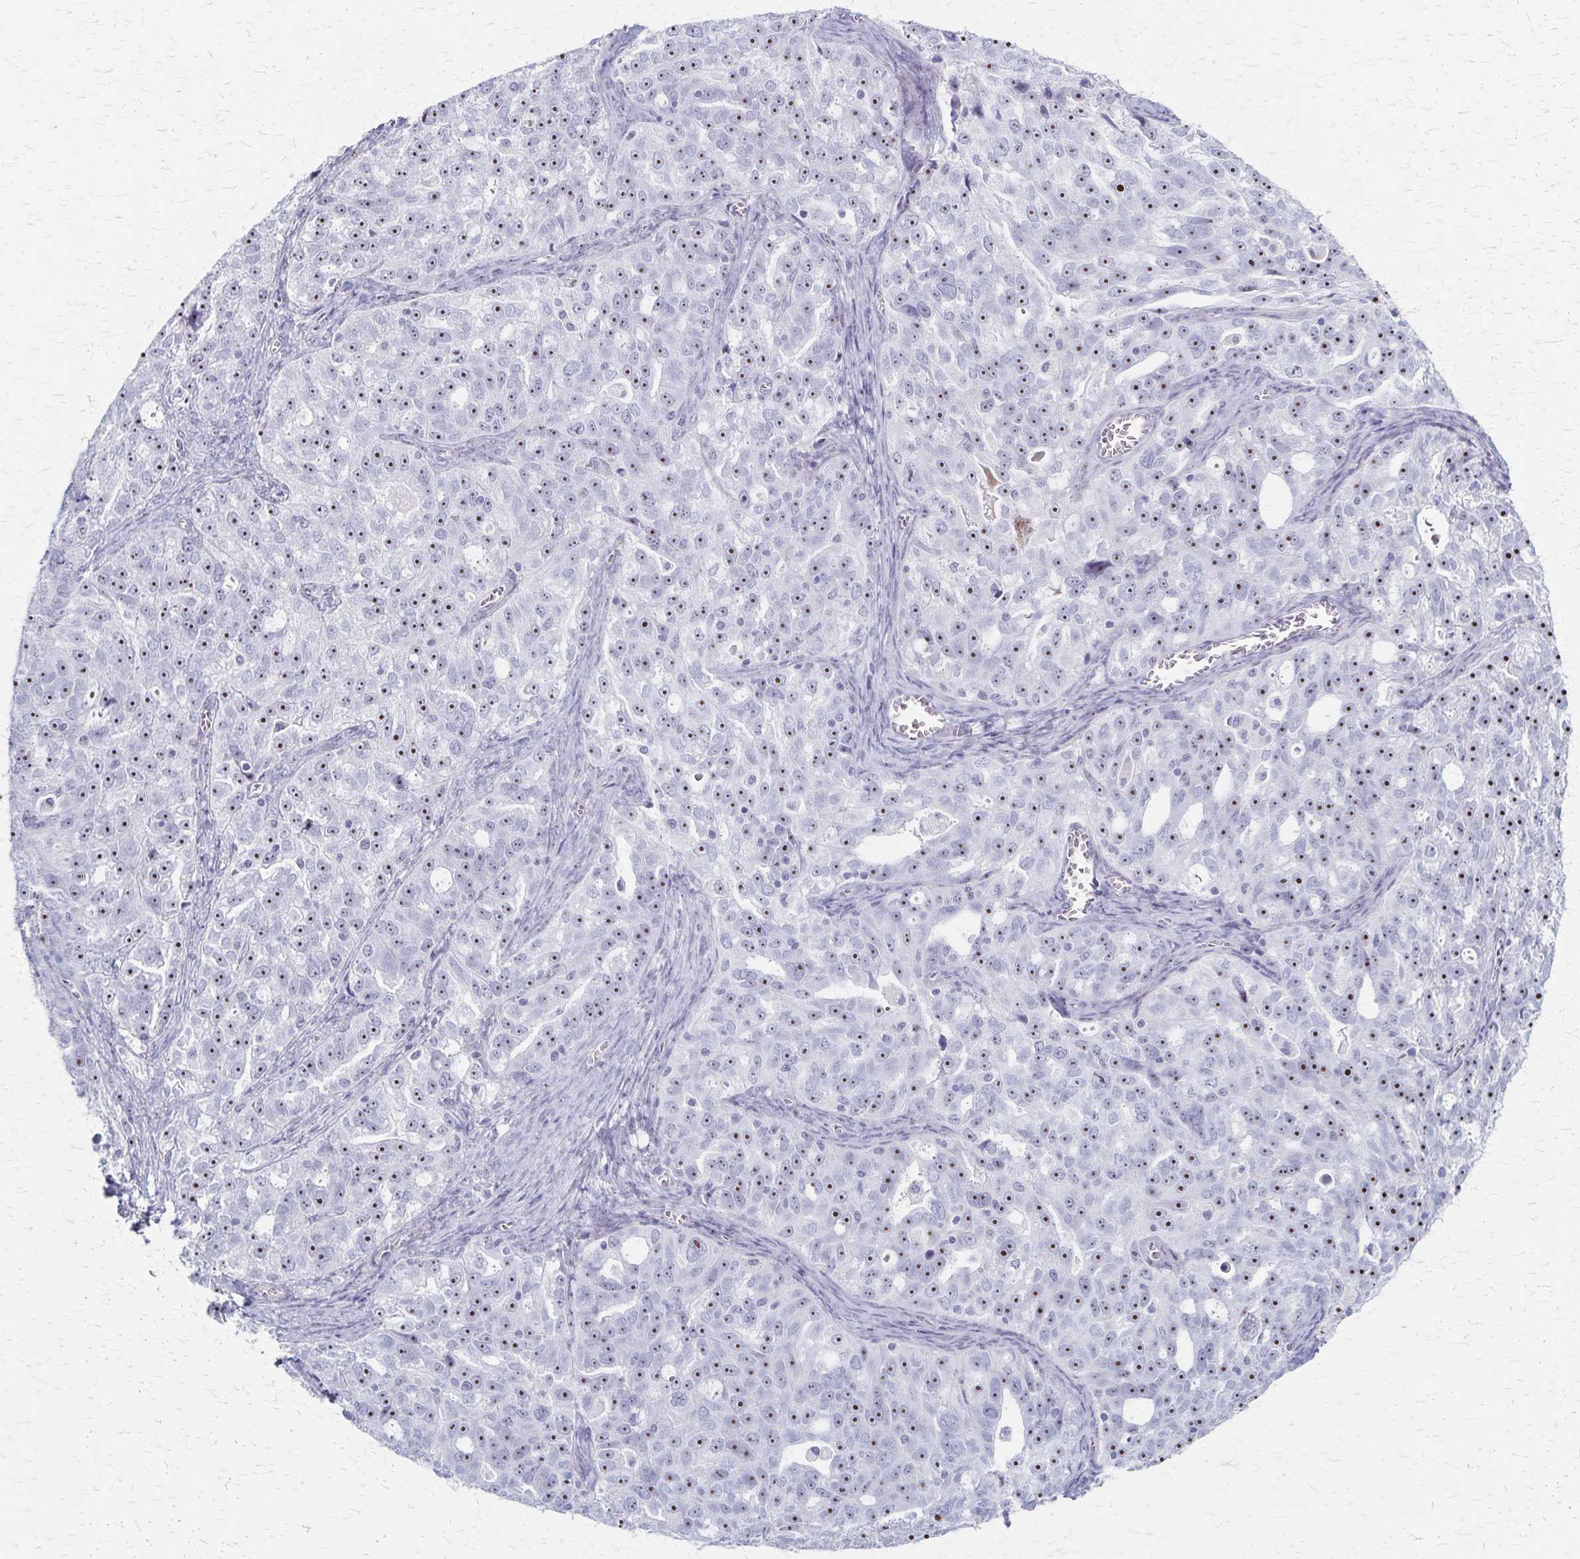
{"staining": {"intensity": "moderate", "quantity": ">75%", "location": "nuclear"}, "tissue": "ovarian cancer", "cell_type": "Tumor cells", "image_type": "cancer", "snomed": [{"axis": "morphology", "description": "Cystadenocarcinoma, serous, NOS"}, {"axis": "topography", "description": "Ovary"}], "caption": "Immunohistochemical staining of ovarian serous cystadenocarcinoma exhibits moderate nuclear protein staining in approximately >75% of tumor cells.", "gene": "DLK2", "patient": {"sex": "female", "age": 51}}